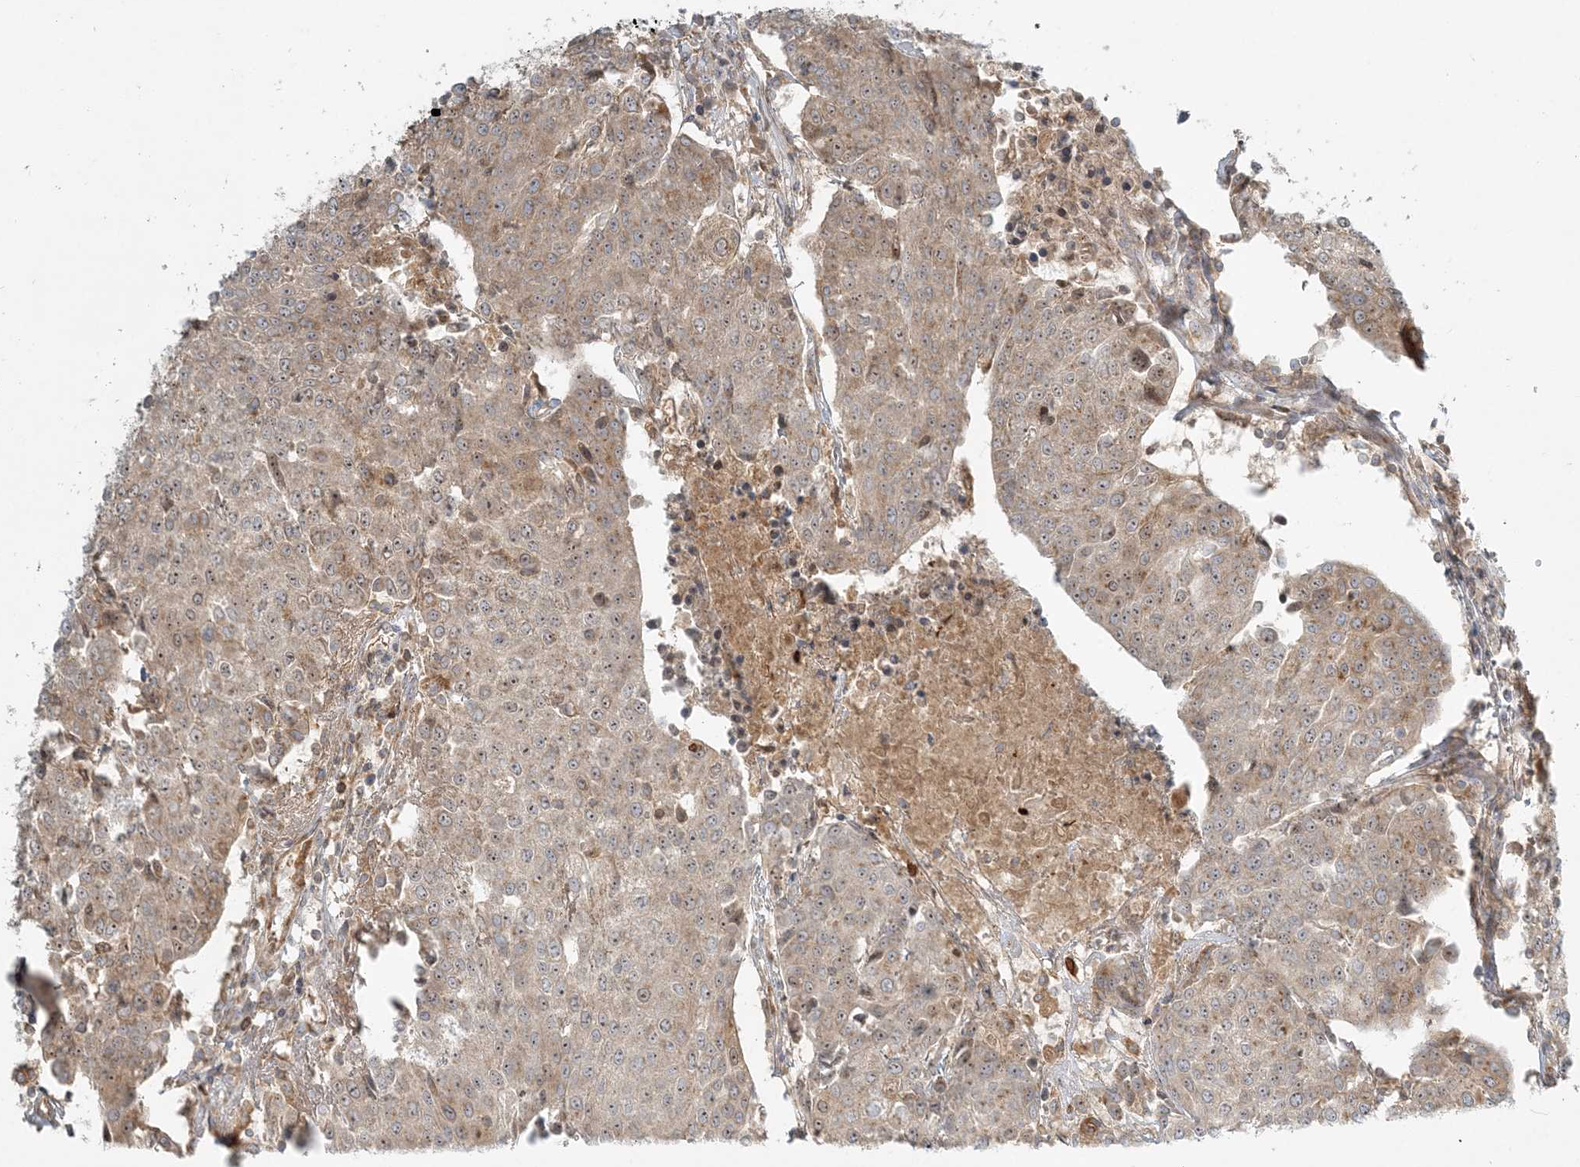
{"staining": {"intensity": "weak", "quantity": "25%-75%", "location": "cytoplasmic/membranous"}, "tissue": "urothelial cancer", "cell_type": "Tumor cells", "image_type": "cancer", "snomed": [{"axis": "morphology", "description": "Urothelial carcinoma, High grade"}, {"axis": "topography", "description": "Urinary bladder"}], "caption": "IHC of urothelial carcinoma (high-grade) demonstrates low levels of weak cytoplasmic/membranous positivity in approximately 25%-75% of tumor cells.", "gene": "AP1AR", "patient": {"sex": "female", "age": 85}}